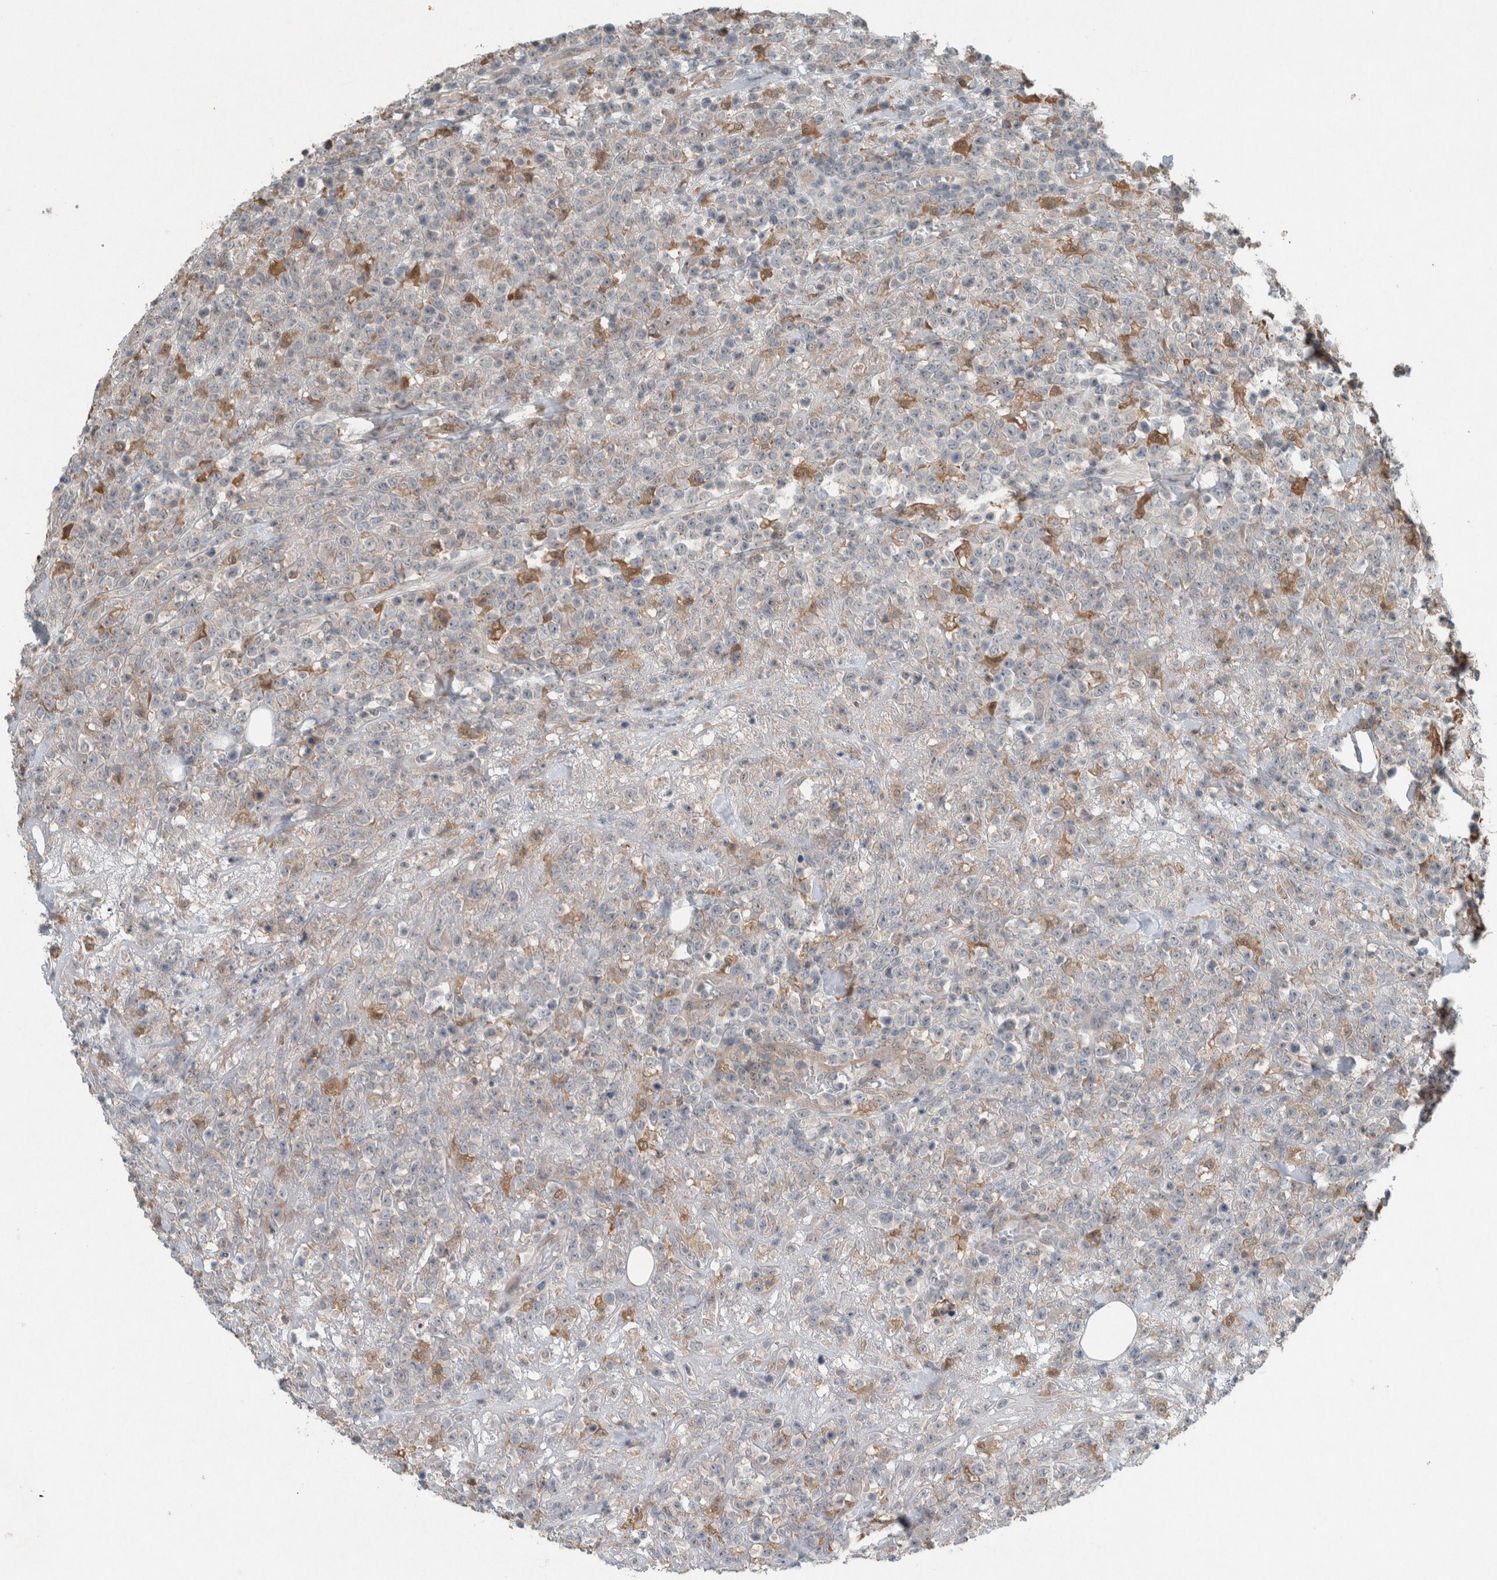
{"staining": {"intensity": "negative", "quantity": "none", "location": "none"}, "tissue": "lymphoma", "cell_type": "Tumor cells", "image_type": "cancer", "snomed": [{"axis": "morphology", "description": "Malignant lymphoma, non-Hodgkin's type, High grade"}, {"axis": "topography", "description": "Colon"}], "caption": "Immunohistochemical staining of human lymphoma exhibits no significant positivity in tumor cells.", "gene": "RALGDS", "patient": {"sex": "female", "age": 53}}